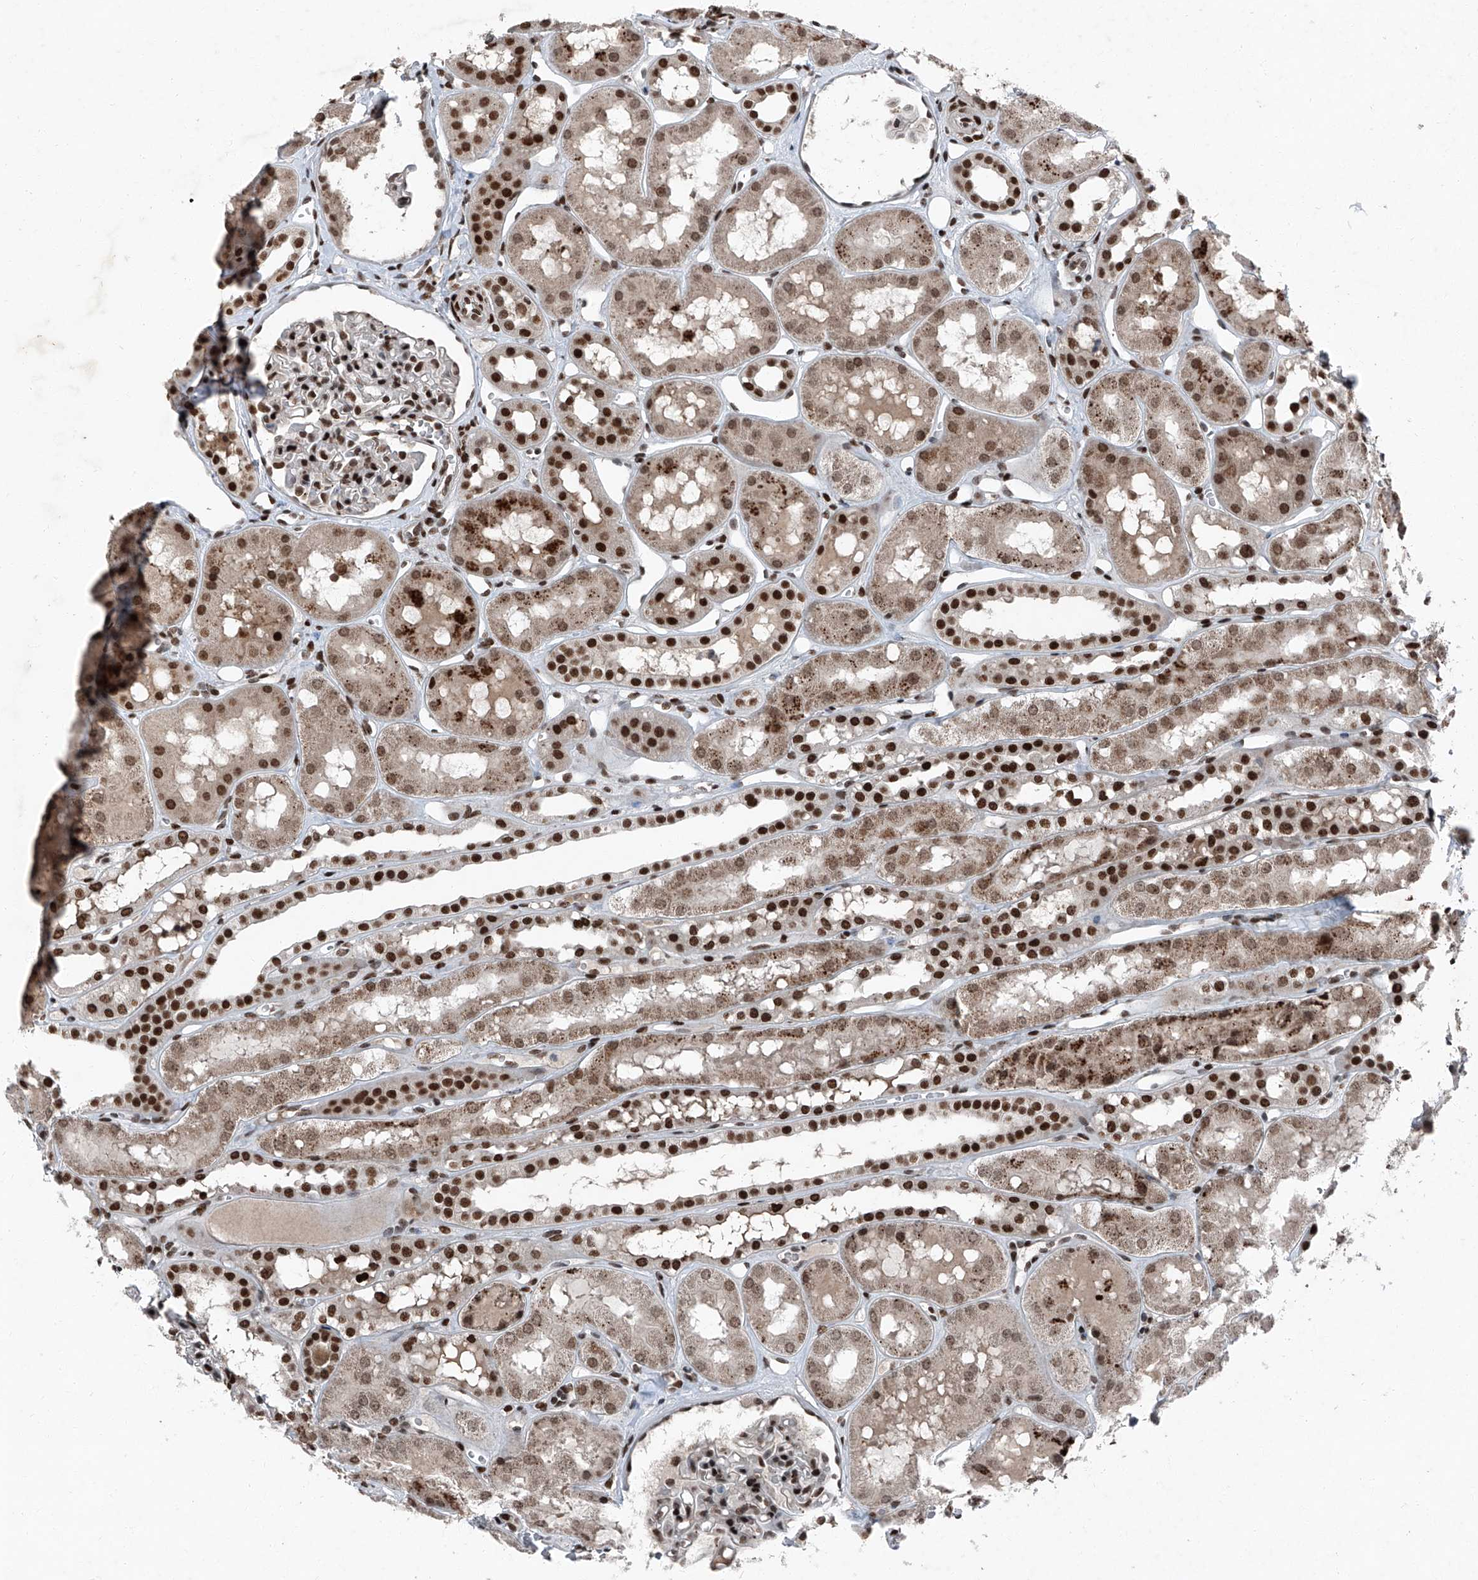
{"staining": {"intensity": "moderate", "quantity": ">75%", "location": "nuclear"}, "tissue": "kidney", "cell_type": "Cells in glomeruli", "image_type": "normal", "snomed": [{"axis": "morphology", "description": "Normal tissue, NOS"}, {"axis": "topography", "description": "Kidney"}], "caption": "Approximately >75% of cells in glomeruli in unremarkable human kidney demonstrate moderate nuclear protein expression as visualized by brown immunohistochemical staining.", "gene": "BMI1", "patient": {"sex": "male", "age": 16}}